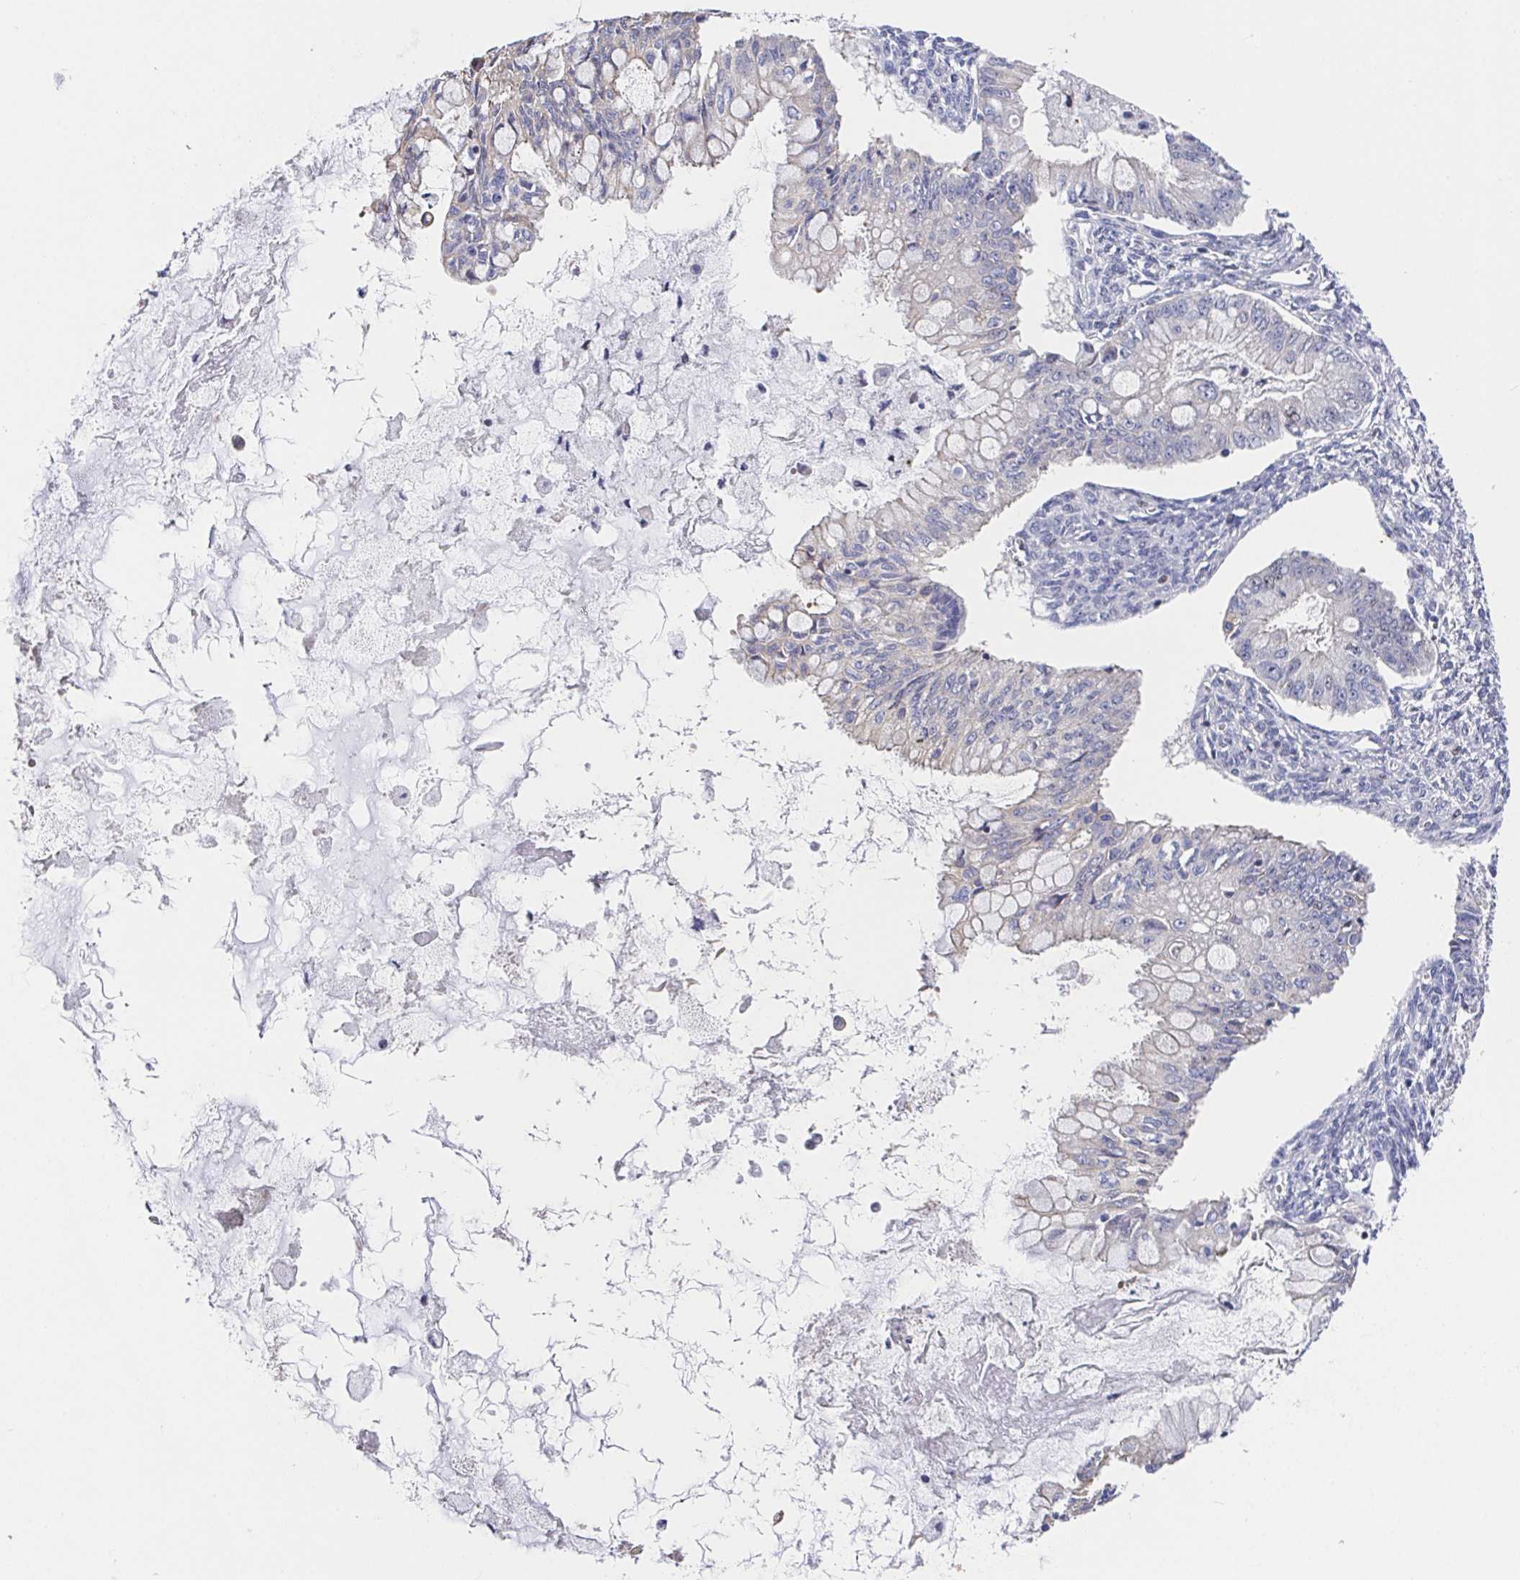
{"staining": {"intensity": "negative", "quantity": "none", "location": "none"}, "tissue": "ovarian cancer", "cell_type": "Tumor cells", "image_type": "cancer", "snomed": [{"axis": "morphology", "description": "Cystadenocarcinoma, mucinous, NOS"}, {"axis": "topography", "description": "Ovary"}], "caption": "Tumor cells show no significant positivity in ovarian mucinous cystadenocarcinoma.", "gene": "TIMELESS", "patient": {"sex": "female", "age": 34}}